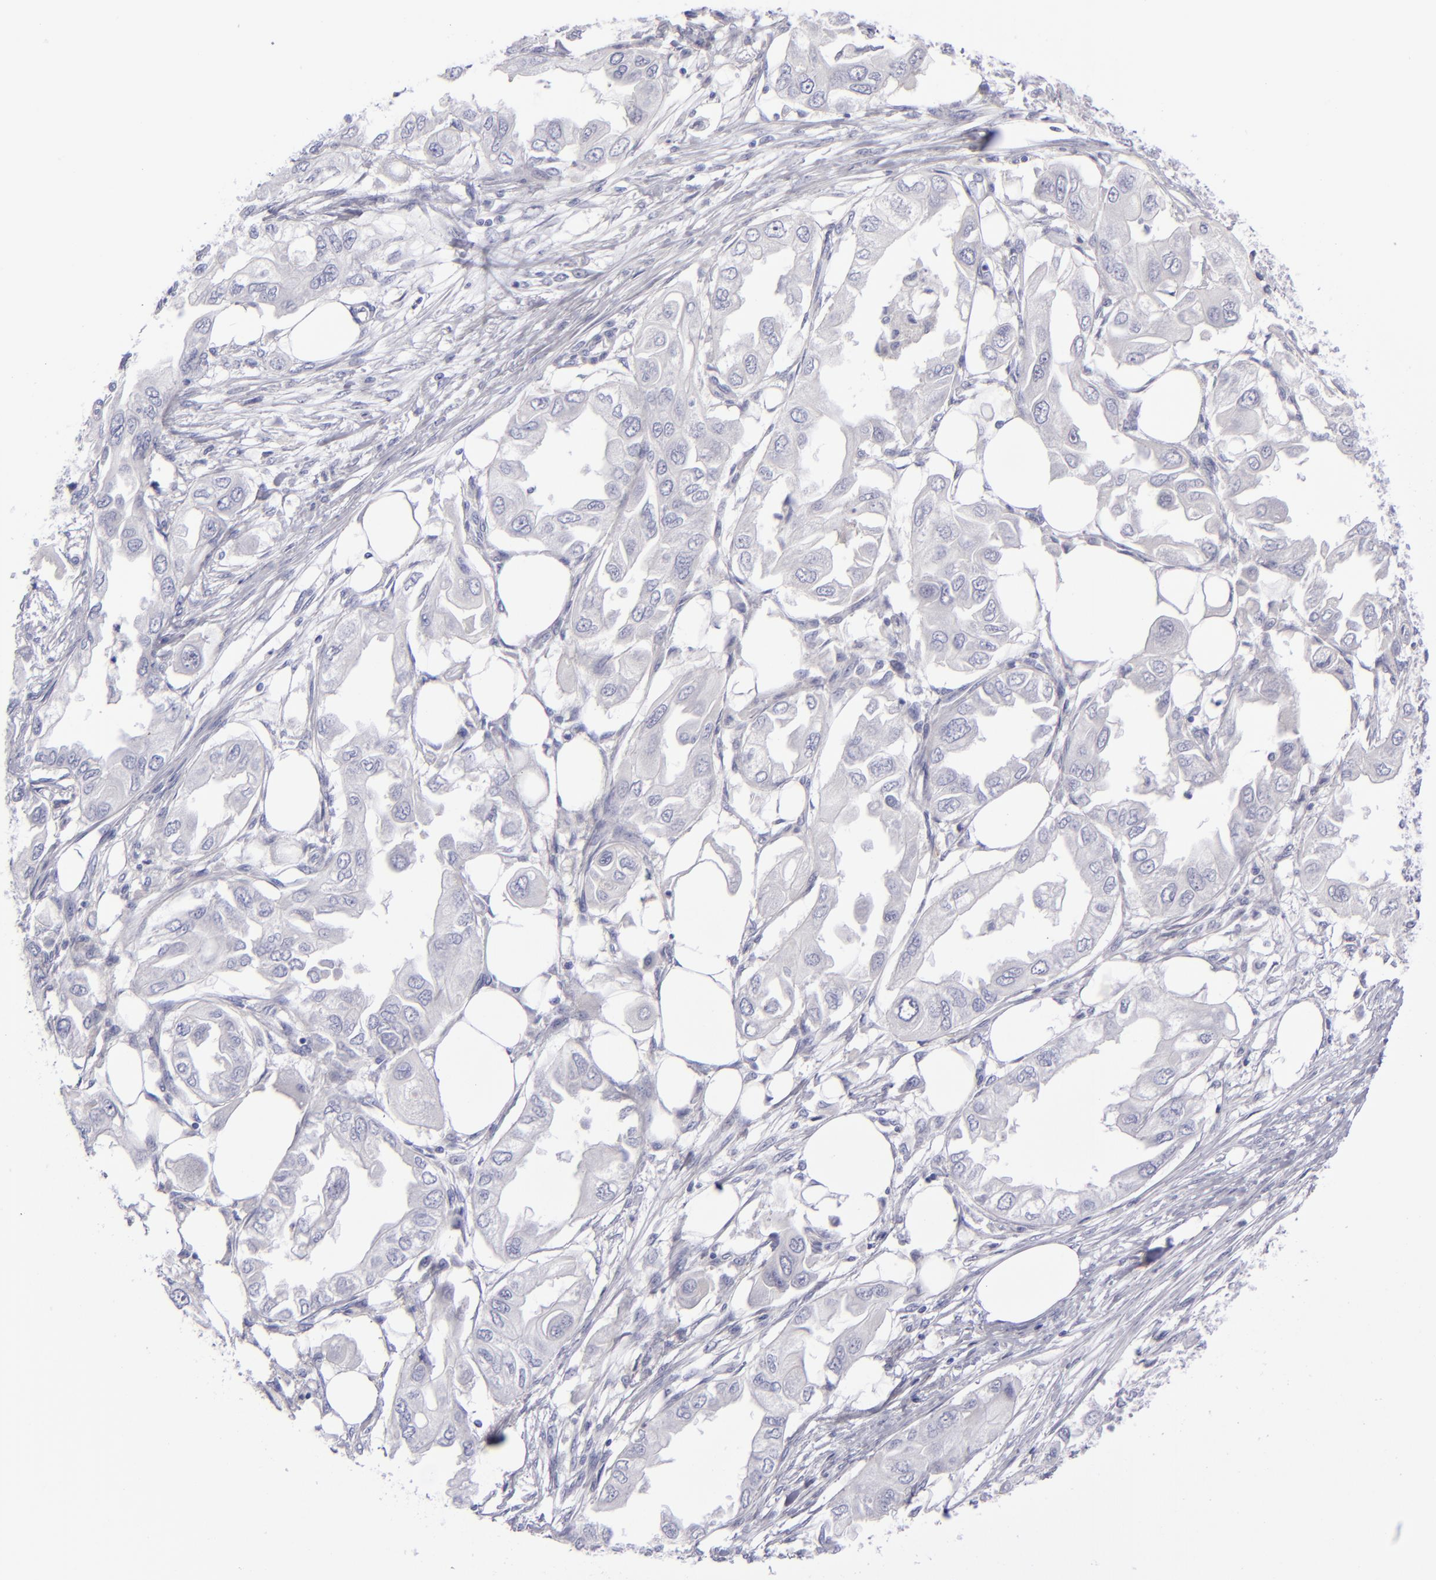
{"staining": {"intensity": "negative", "quantity": "none", "location": "none"}, "tissue": "endometrial cancer", "cell_type": "Tumor cells", "image_type": "cancer", "snomed": [{"axis": "morphology", "description": "Adenocarcinoma, NOS"}, {"axis": "topography", "description": "Endometrium"}], "caption": "The IHC histopathology image has no significant positivity in tumor cells of adenocarcinoma (endometrial) tissue.", "gene": "CD22", "patient": {"sex": "female", "age": 67}}